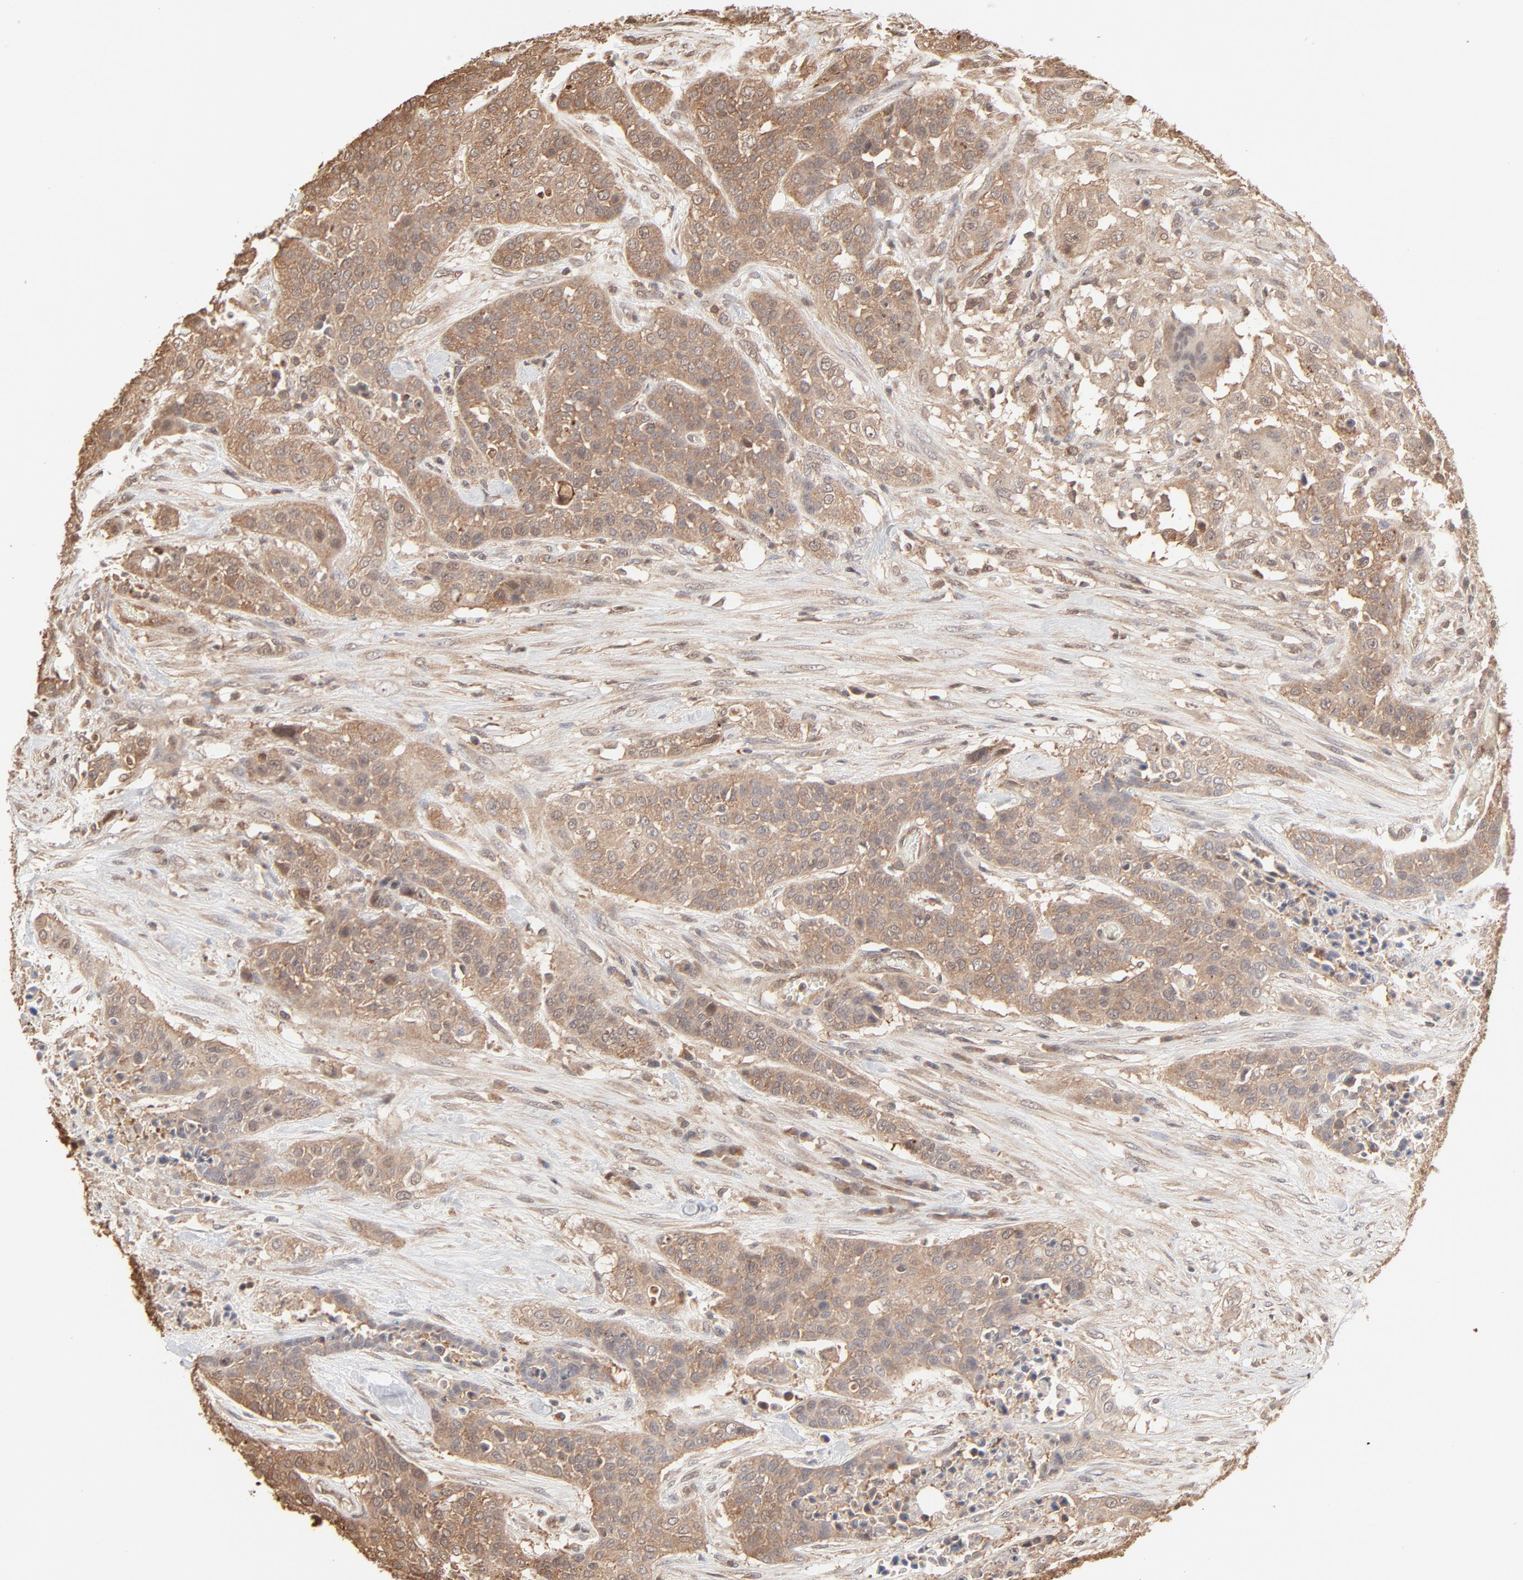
{"staining": {"intensity": "moderate", "quantity": ">75%", "location": "cytoplasmic/membranous"}, "tissue": "urothelial cancer", "cell_type": "Tumor cells", "image_type": "cancer", "snomed": [{"axis": "morphology", "description": "Urothelial carcinoma, High grade"}, {"axis": "topography", "description": "Urinary bladder"}], "caption": "Immunohistochemistry (IHC) of human urothelial carcinoma (high-grade) exhibits medium levels of moderate cytoplasmic/membranous staining in approximately >75% of tumor cells.", "gene": "PPP2CA", "patient": {"sex": "male", "age": 74}}